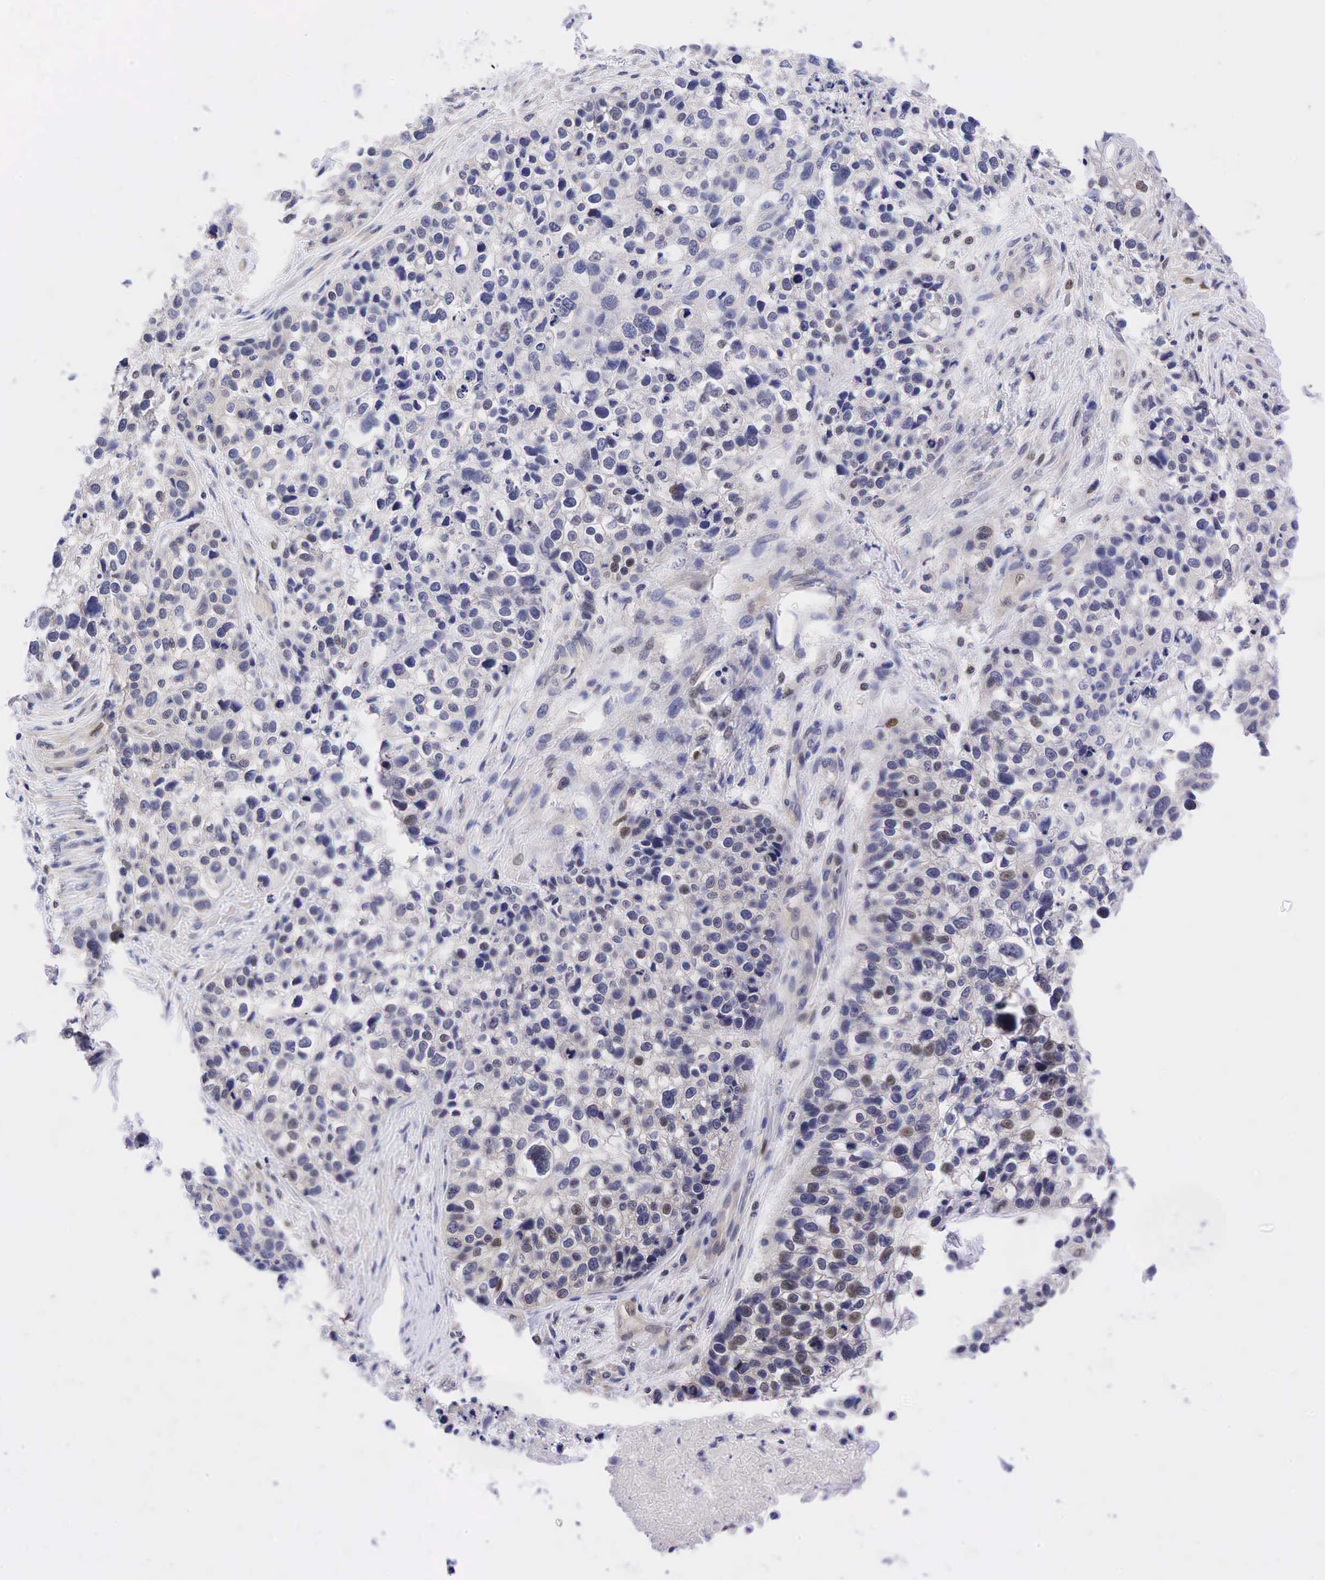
{"staining": {"intensity": "moderate", "quantity": "<25%", "location": "nuclear"}, "tissue": "lung cancer", "cell_type": "Tumor cells", "image_type": "cancer", "snomed": [{"axis": "morphology", "description": "Squamous cell carcinoma, NOS"}, {"axis": "topography", "description": "Lymph node"}, {"axis": "topography", "description": "Lung"}], "caption": "Human squamous cell carcinoma (lung) stained with a brown dye reveals moderate nuclear positive expression in approximately <25% of tumor cells.", "gene": "CCND1", "patient": {"sex": "male", "age": 74}}